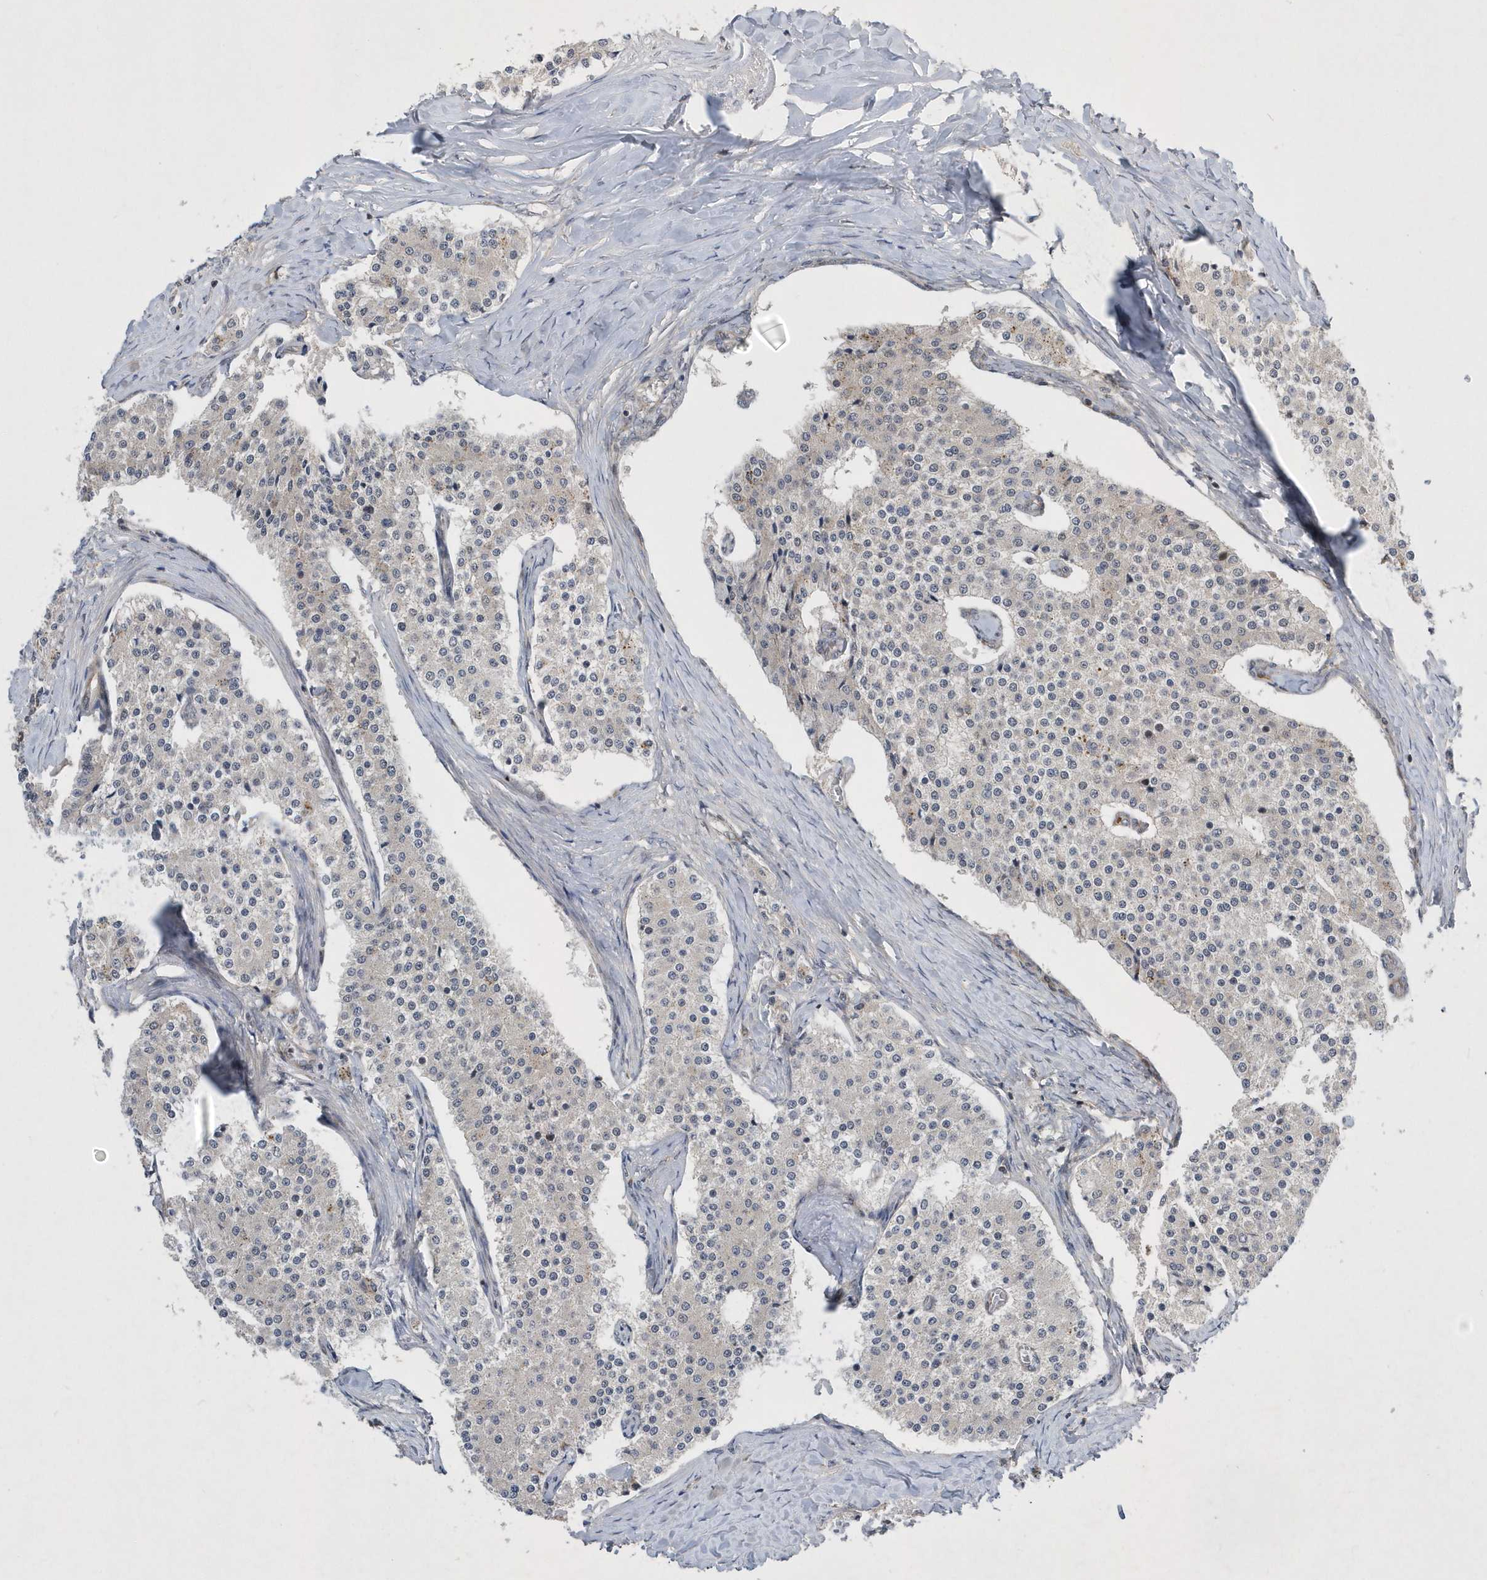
{"staining": {"intensity": "negative", "quantity": "none", "location": "none"}, "tissue": "carcinoid", "cell_type": "Tumor cells", "image_type": "cancer", "snomed": [{"axis": "morphology", "description": "Carcinoid, malignant, NOS"}, {"axis": "topography", "description": "Colon"}], "caption": "Tumor cells are negative for protein expression in human carcinoid. (IHC, brightfield microscopy, high magnification).", "gene": "FAM217A", "patient": {"sex": "female", "age": 52}}